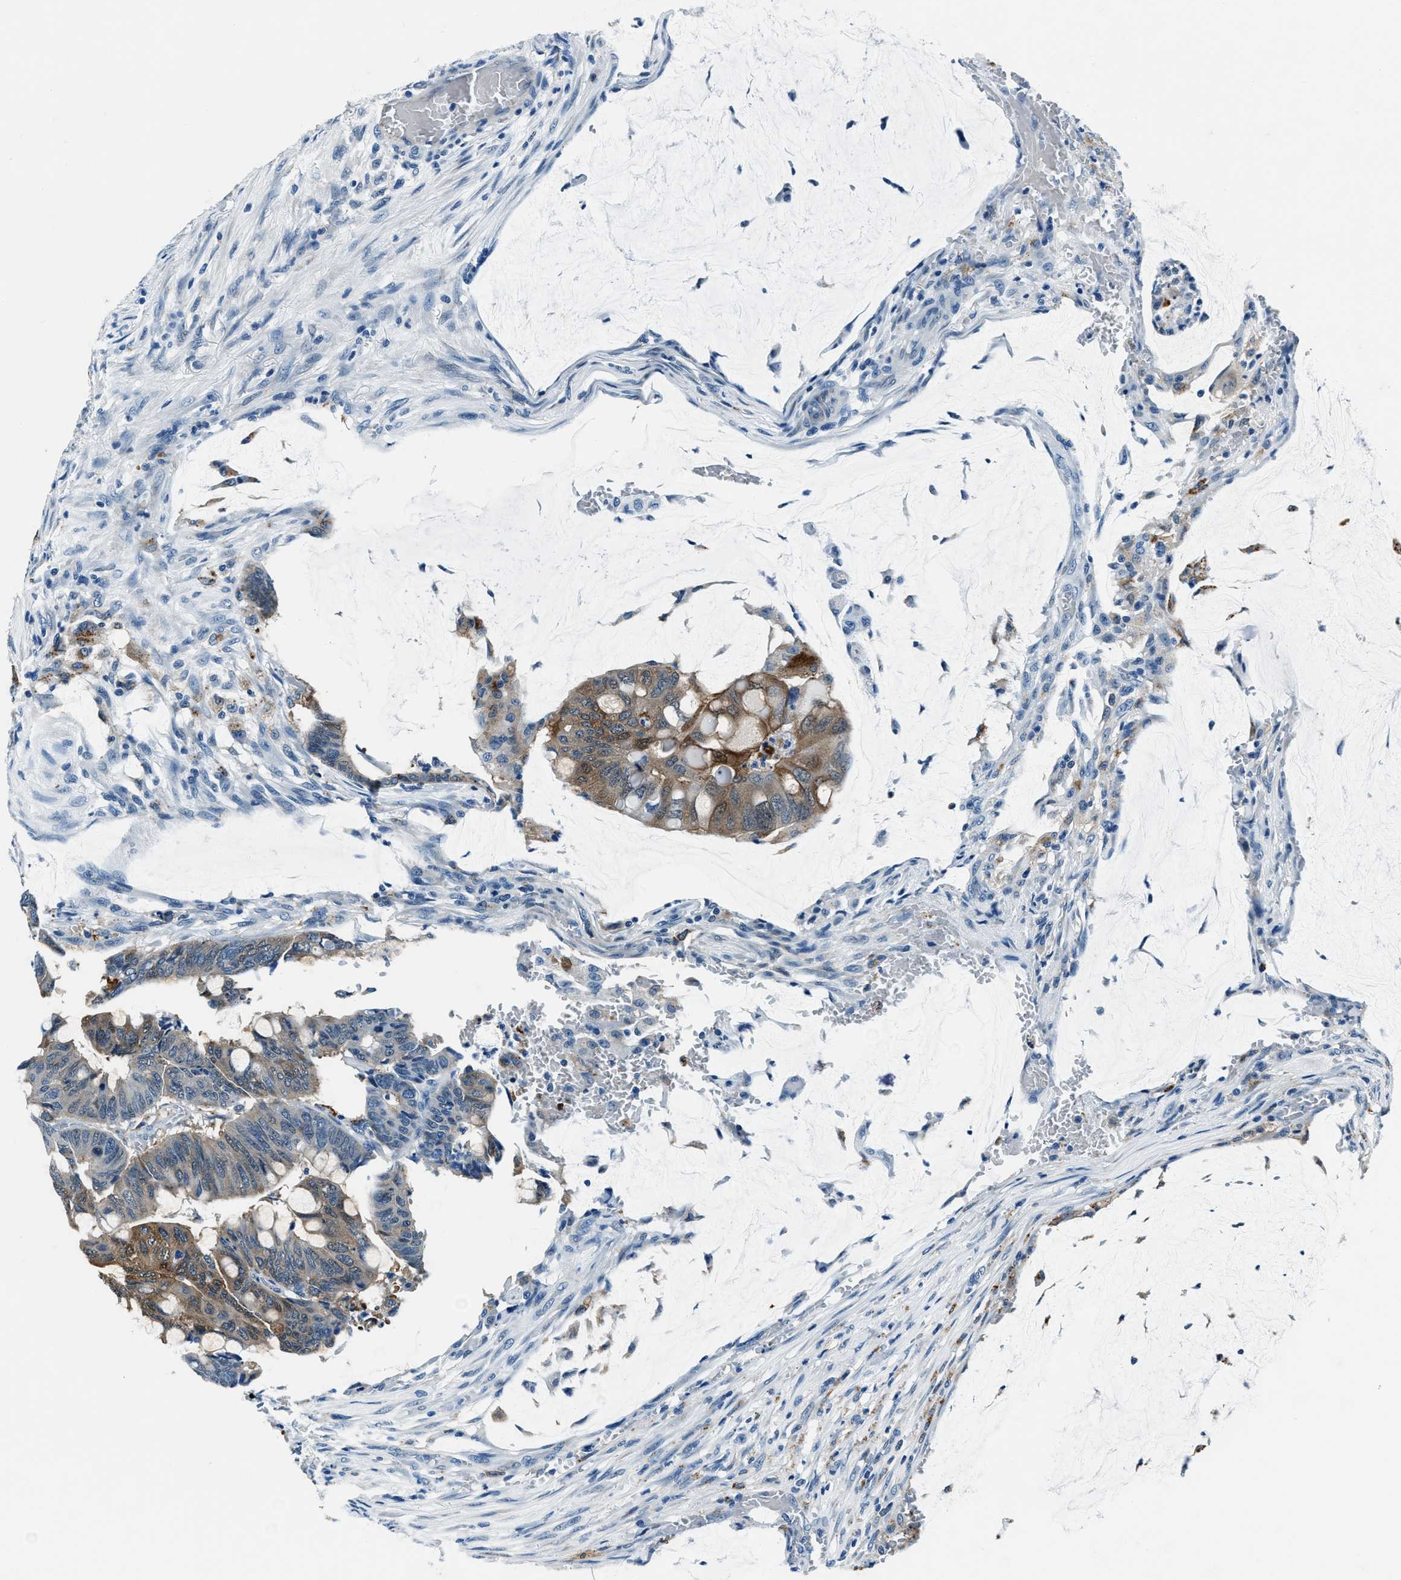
{"staining": {"intensity": "moderate", "quantity": "25%-75%", "location": "cytoplasmic/membranous"}, "tissue": "colorectal cancer", "cell_type": "Tumor cells", "image_type": "cancer", "snomed": [{"axis": "morphology", "description": "Normal tissue, NOS"}, {"axis": "morphology", "description": "Adenocarcinoma, NOS"}, {"axis": "topography", "description": "Rectum"}, {"axis": "topography", "description": "Peripheral nerve tissue"}], "caption": "IHC micrograph of neoplastic tissue: colorectal adenocarcinoma stained using immunohistochemistry displays medium levels of moderate protein expression localized specifically in the cytoplasmic/membranous of tumor cells, appearing as a cytoplasmic/membranous brown color.", "gene": "PTPDC1", "patient": {"sex": "male", "age": 92}}